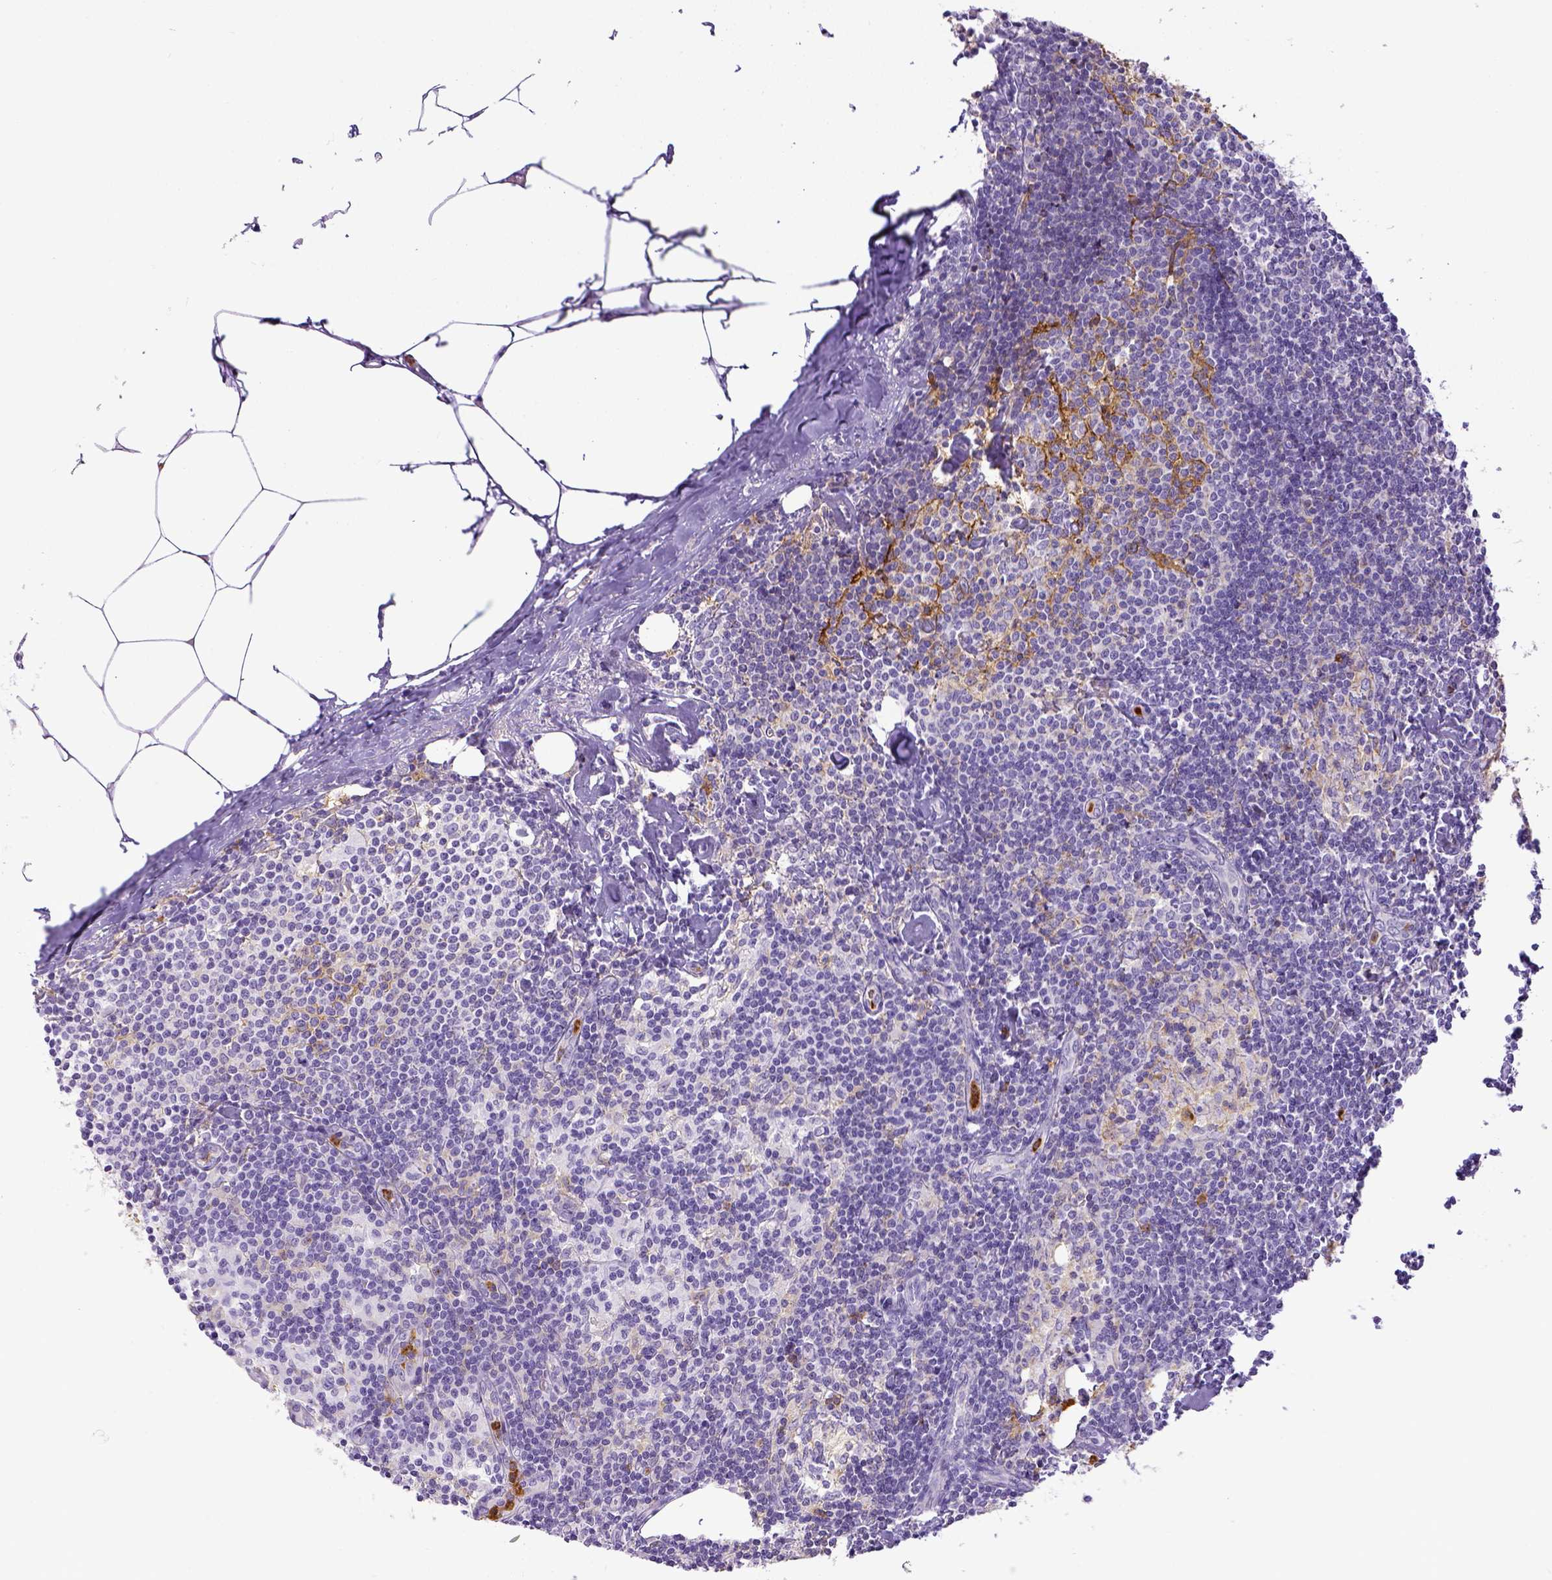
{"staining": {"intensity": "negative", "quantity": "none", "location": "none"}, "tissue": "lymph node", "cell_type": "Germinal center cells", "image_type": "normal", "snomed": [{"axis": "morphology", "description": "Normal tissue, NOS"}, {"axis": "topography", "description": "Lymph node"}], "caption": "Germinal center cells are negative for protein expression in benign human lymph node. (DAB (3,3'-diaminobenzidine) immunohistochemistry (IHC) visualized using brightfield microscopy, high magnification).", "gene": "ITGAM", "patient": {"sex": "female", "age": 69}}